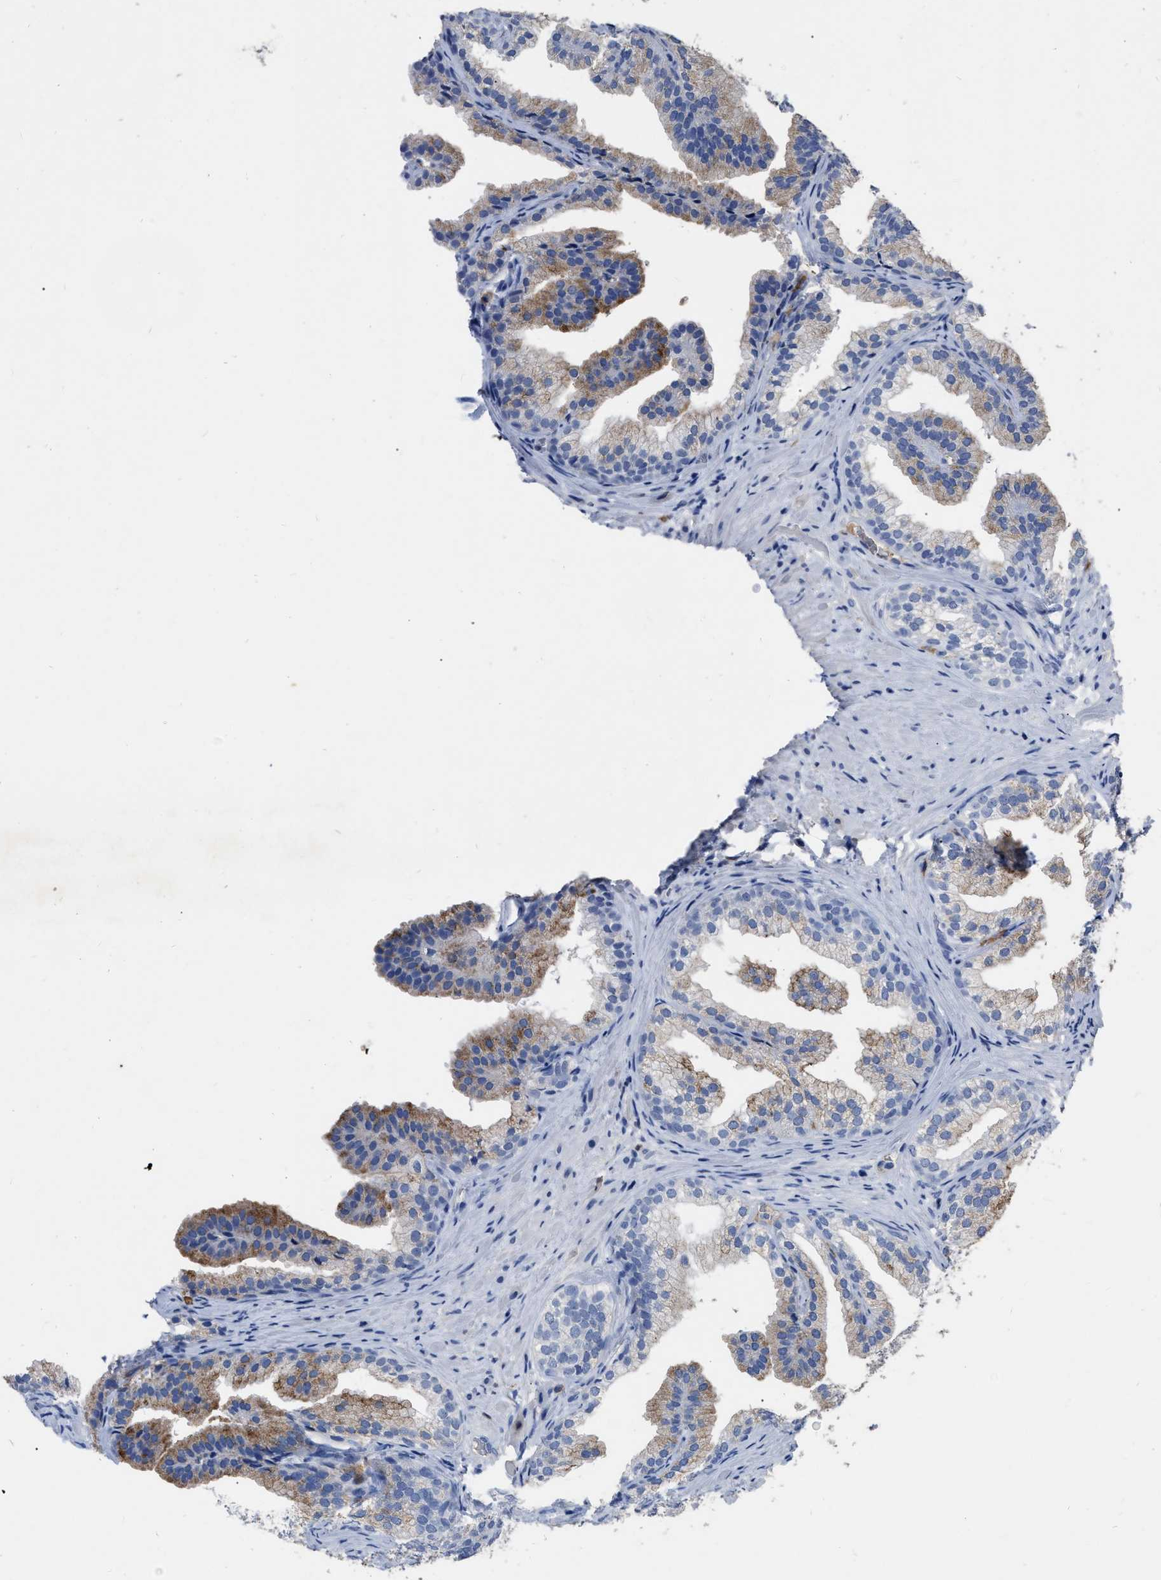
{"staining": {"intensity": "moderate", "quantity": "<25%", "location": "cytoplasmic/membranous"}, "tissue": "prostate", "cell_type": "Glandular cells", "image_type": "normal", "snomed": [{"axis": "morphology", "description": "Normal tissue, NOS"}, {"axis": "topography", "description": "Prostate"}], "caption": "Moderate cytoplasmic/membranous expression is seen in about <25% of glandular cells in benign prostate. Nuclei are stained in blue.", "gene": "HABP2", "patient": {"sex": "male", "age": 76}}